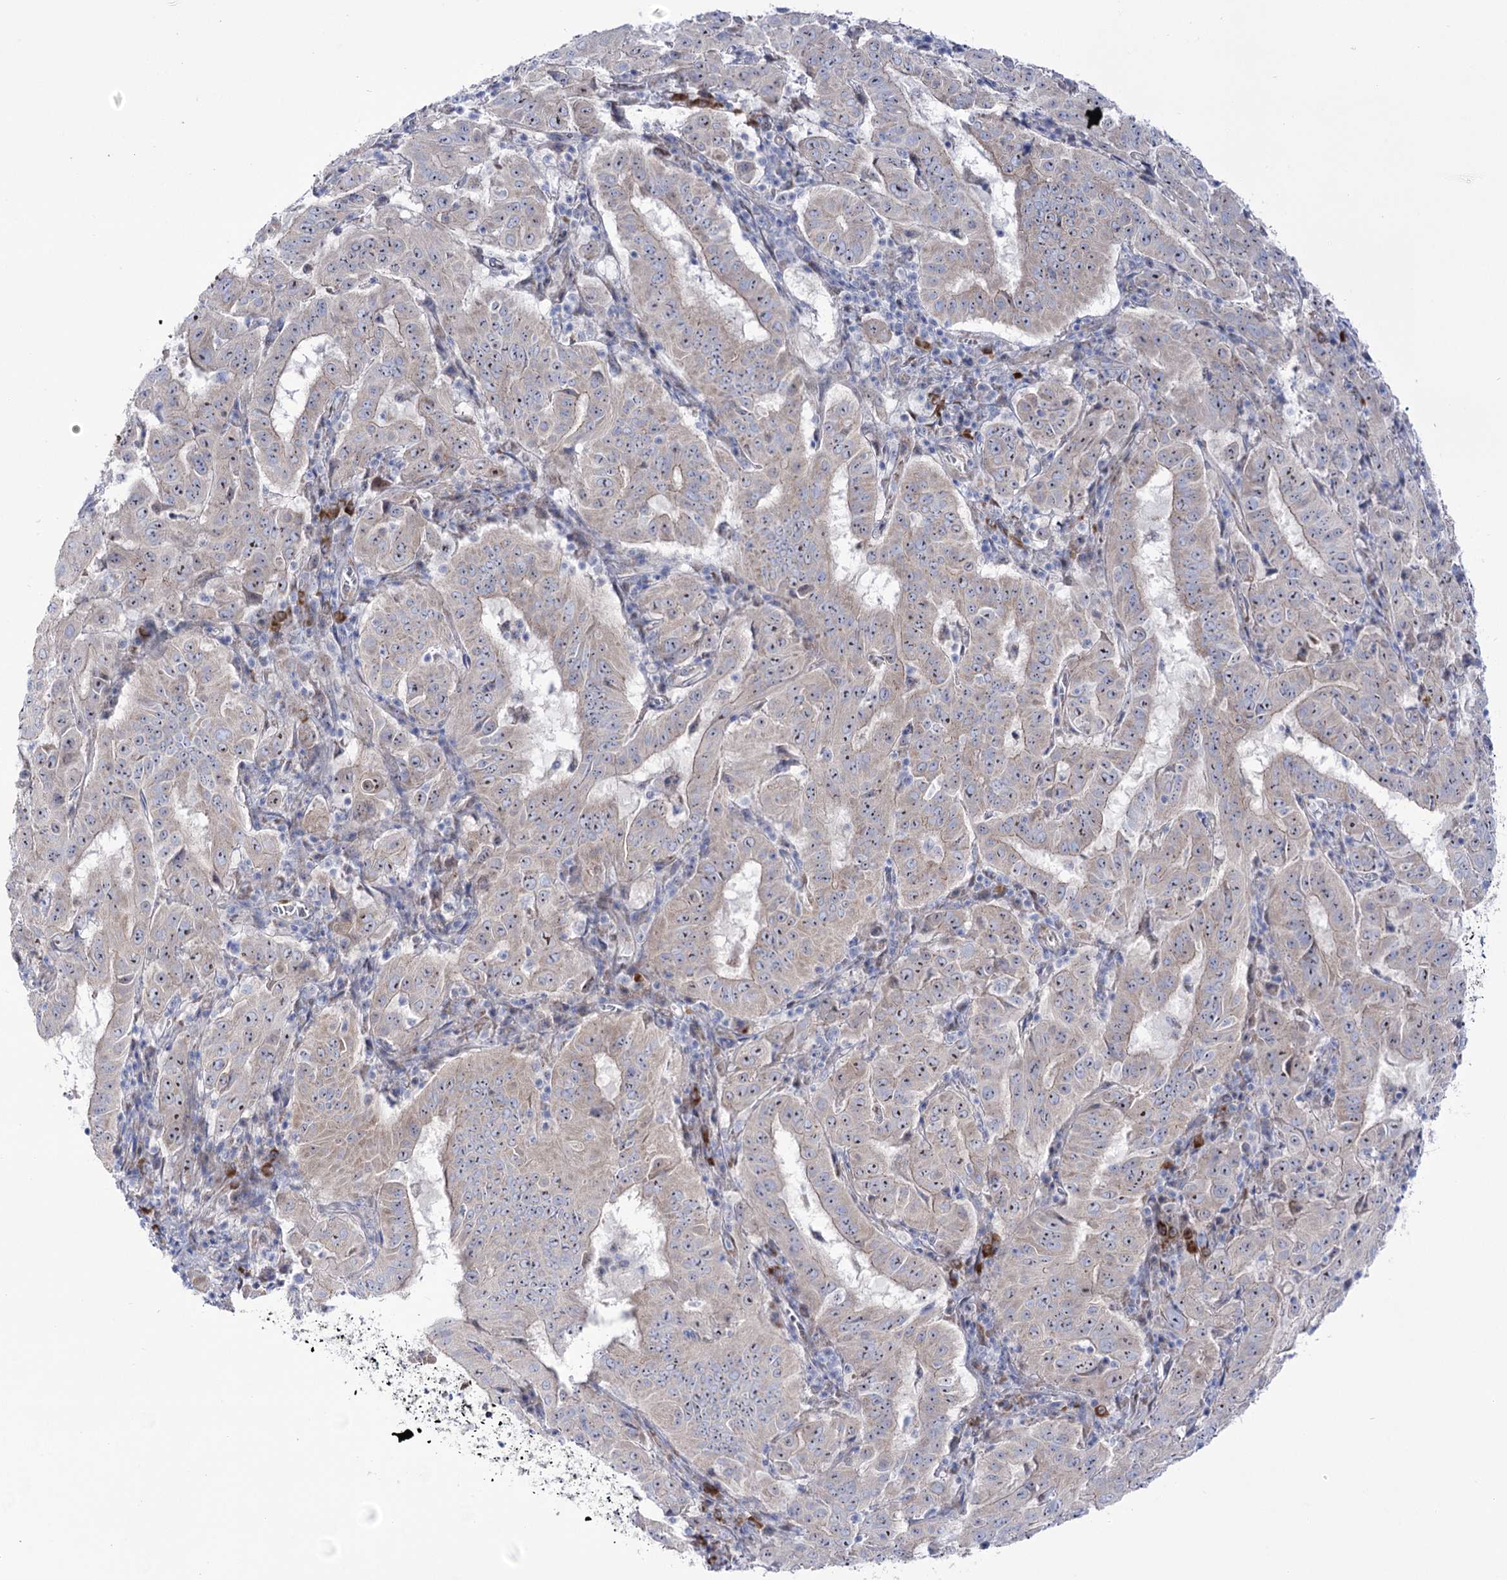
{"staining": {"intensity": "negative", "quantity": "none", "location": "none"}, "tissue": "pancreatic cancer", "cell_type": "Tumor cells", "image_type": "cancer", "snomed": [{"axis": "morphology", "description": "Adenocarcinoma, NOS"}, {"axis": "topography", "description": "Pancreas"}], "caption": "IHC image of neoplastic tissue: human adenocarcinoma (pancreatic) stained with DAB demonstrates no significant protein staining in tumor cells.", "gene": "METTL5", "patient": {"sex": "male", "age": 63}}